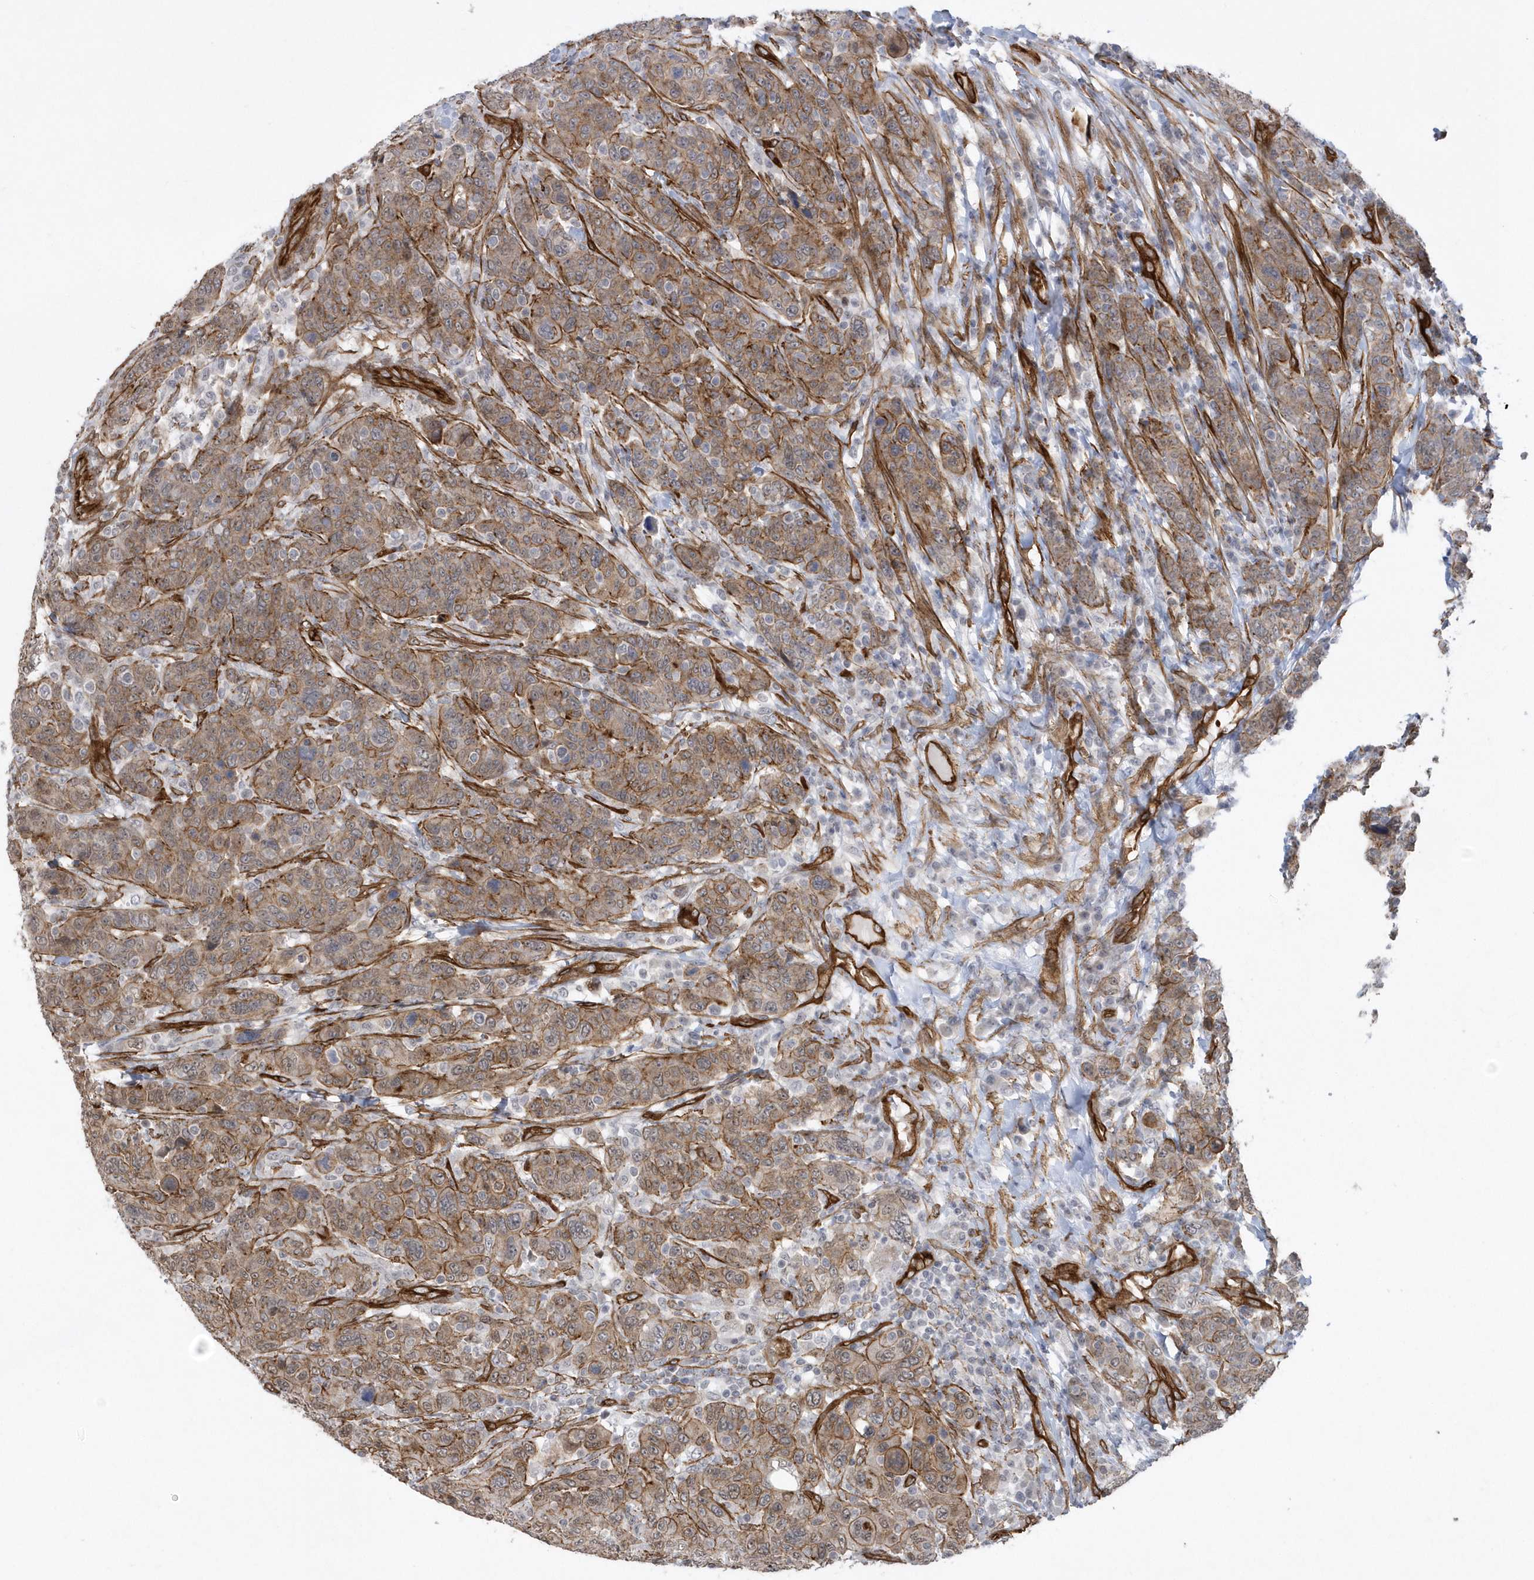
{"staining": {"intensity": "moderate", "quantity": ">75%", "location": "cytoplasmic/membranous"}, "tissue": "breast cancer", "cell_type": "Tumor cells", "image_type": "cancer", "snomed": [{"axis": "morphology", "description": "Duct carcinoma"}, {"axis": "topography", "description": "Breast"}], "caption": "Protein staining of infiltrating ductal carcinoma (breast) tissue demonstrates moderate cytoplasmic/membranous positivity in approximately >75% of tumor cells.", "gene": "RAI14", "patient": {"sex": "female", "age": 37}}